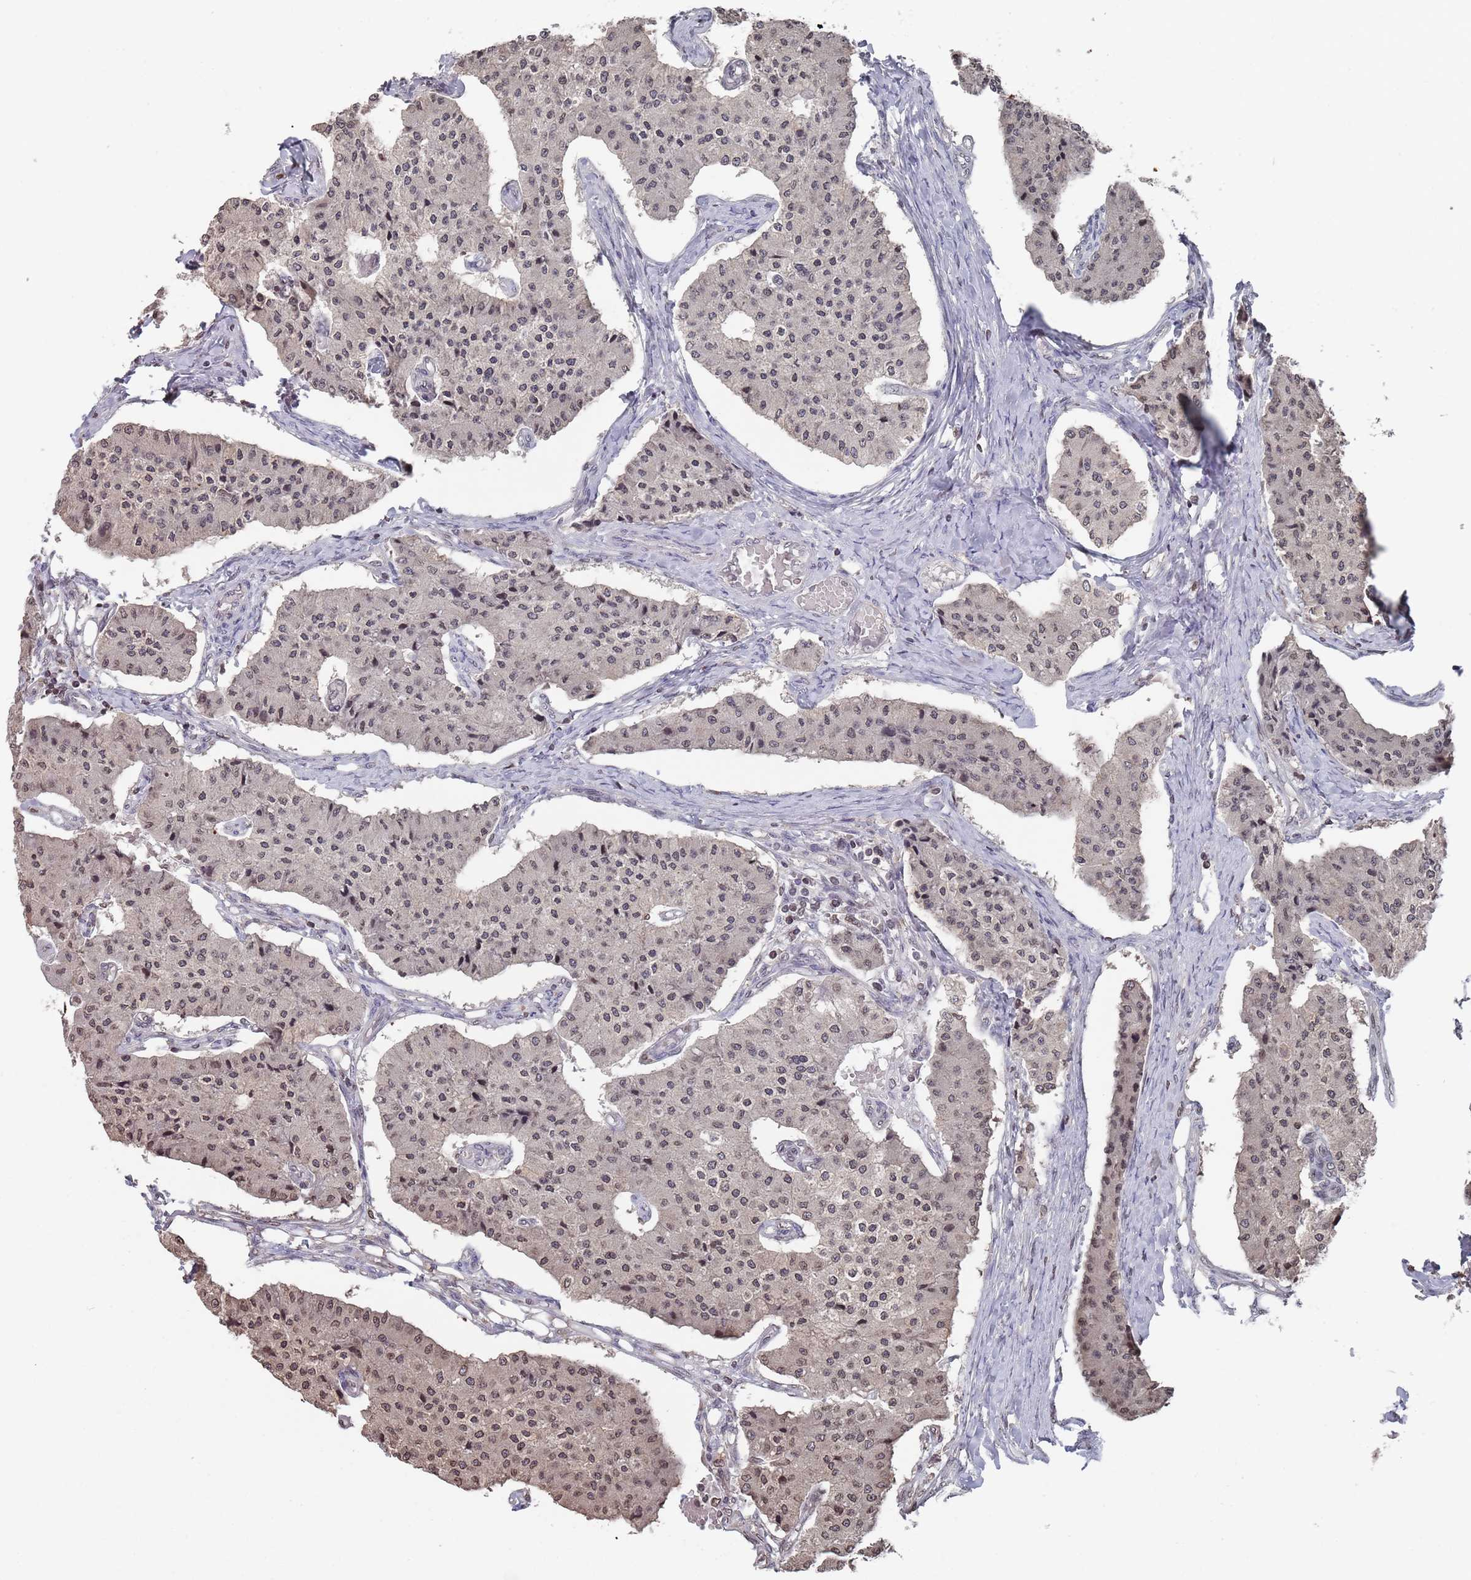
{"staining": {"intensity": "moderate", "quantity": "<25%", "location": "nuclear"}, "tissue": "carcinoid", "cell_type": "Tumor cells", "image_type": "cancer", "snomed": [{"axis": "morphology", "description": "Carcinoid, malignant, NOS"}, {"axis": "topography", "description": "Colon"}], "caption": "Carcinoid stained with a protein marker displays moderate staining in tumor cells.", "gene": "SDHAF3", "patient": {"sex": "female", "age": 52}}